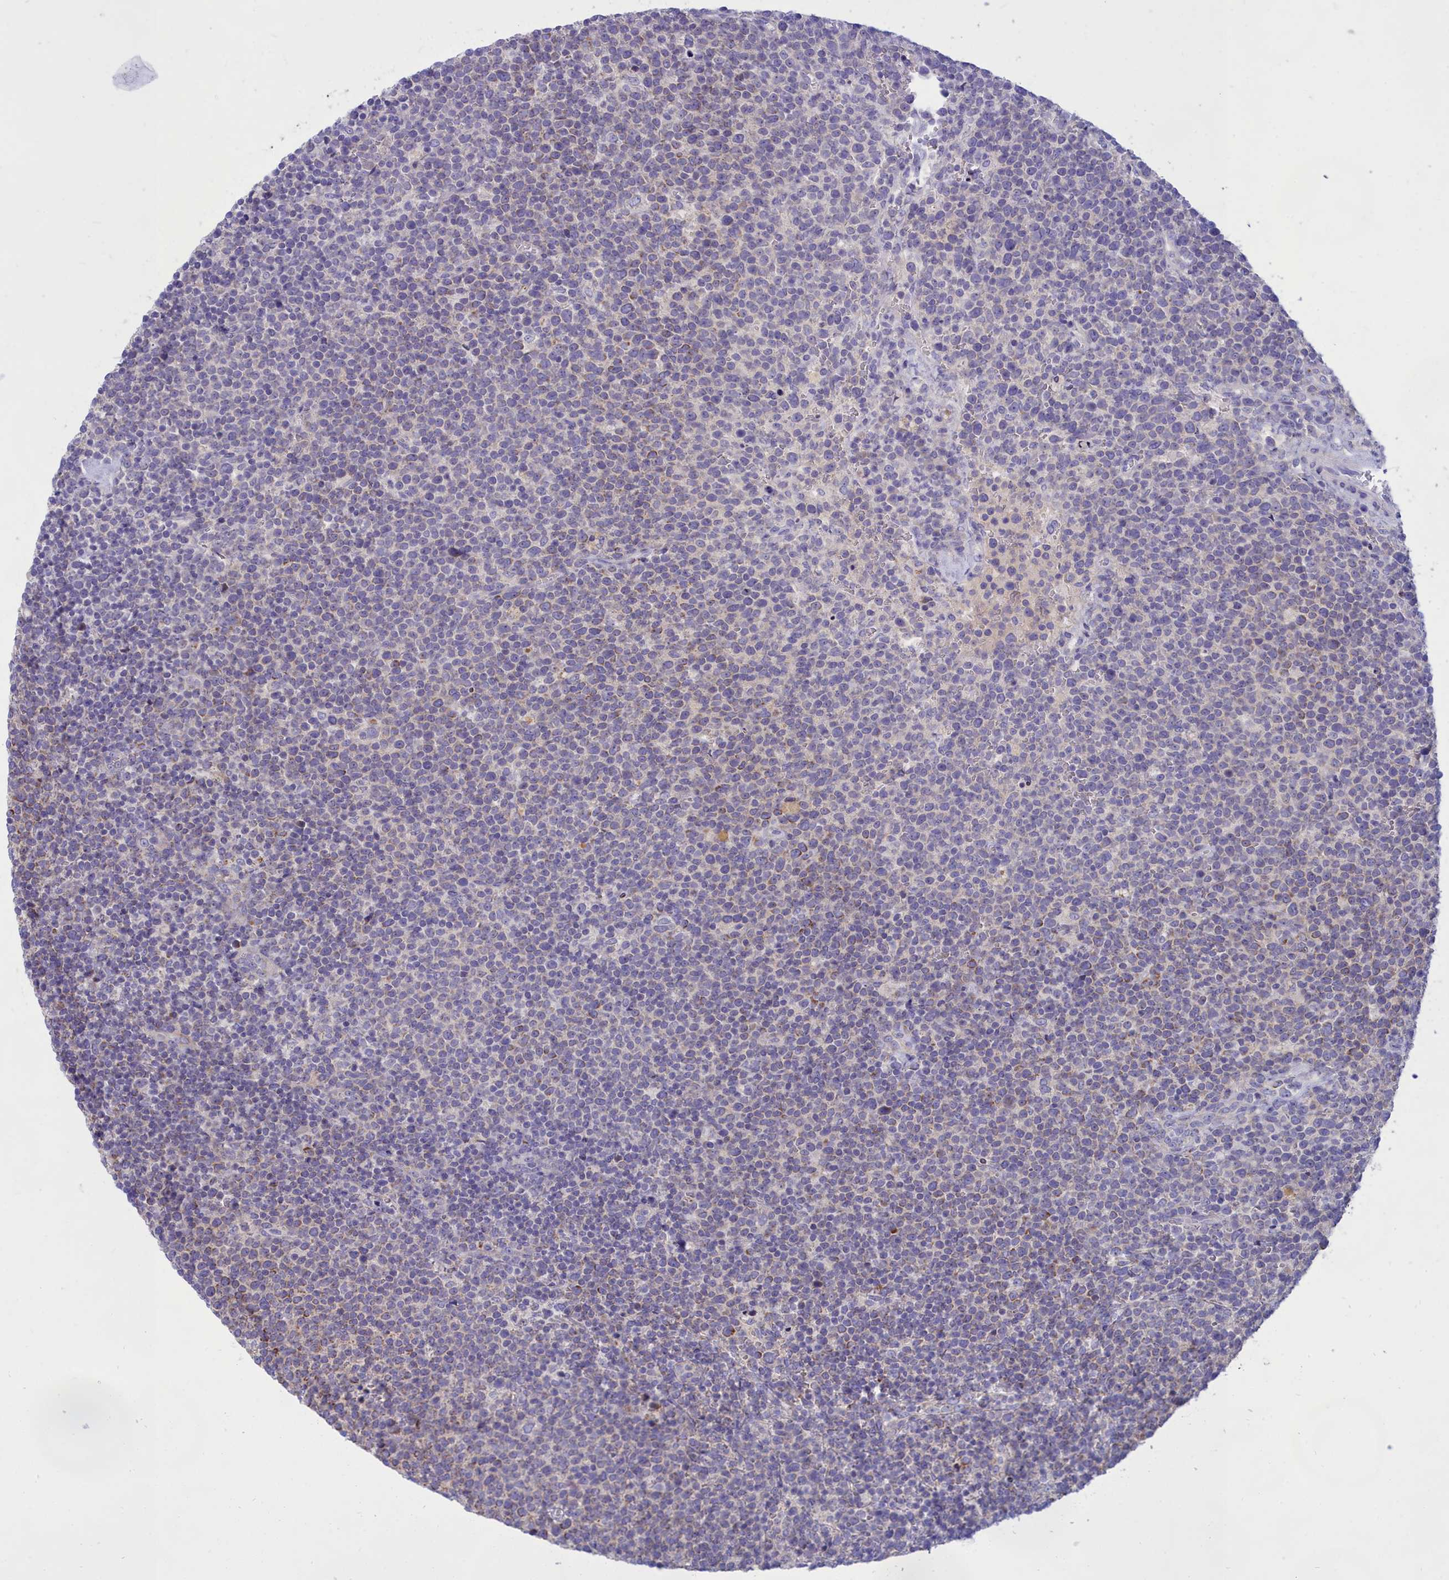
{"staining": {"intensity": "negative", "quantity": "none", "location": "none"}, "tissue": "lymphoma", "cell_type": "Tumor cells", "image_type": "cancer", "snomed": [{"axis": "morphology", "description": "Malignant lymphoma, non-Hodgkin's type, High grade"}, {"axis": "topography", "description": "Lymph node"}], "caption": "A micrograph of human lymphoma is negative for staining in tumor cells.", "gene": "TMEM30B", "patient": {"sex": "male", "age": 61}}